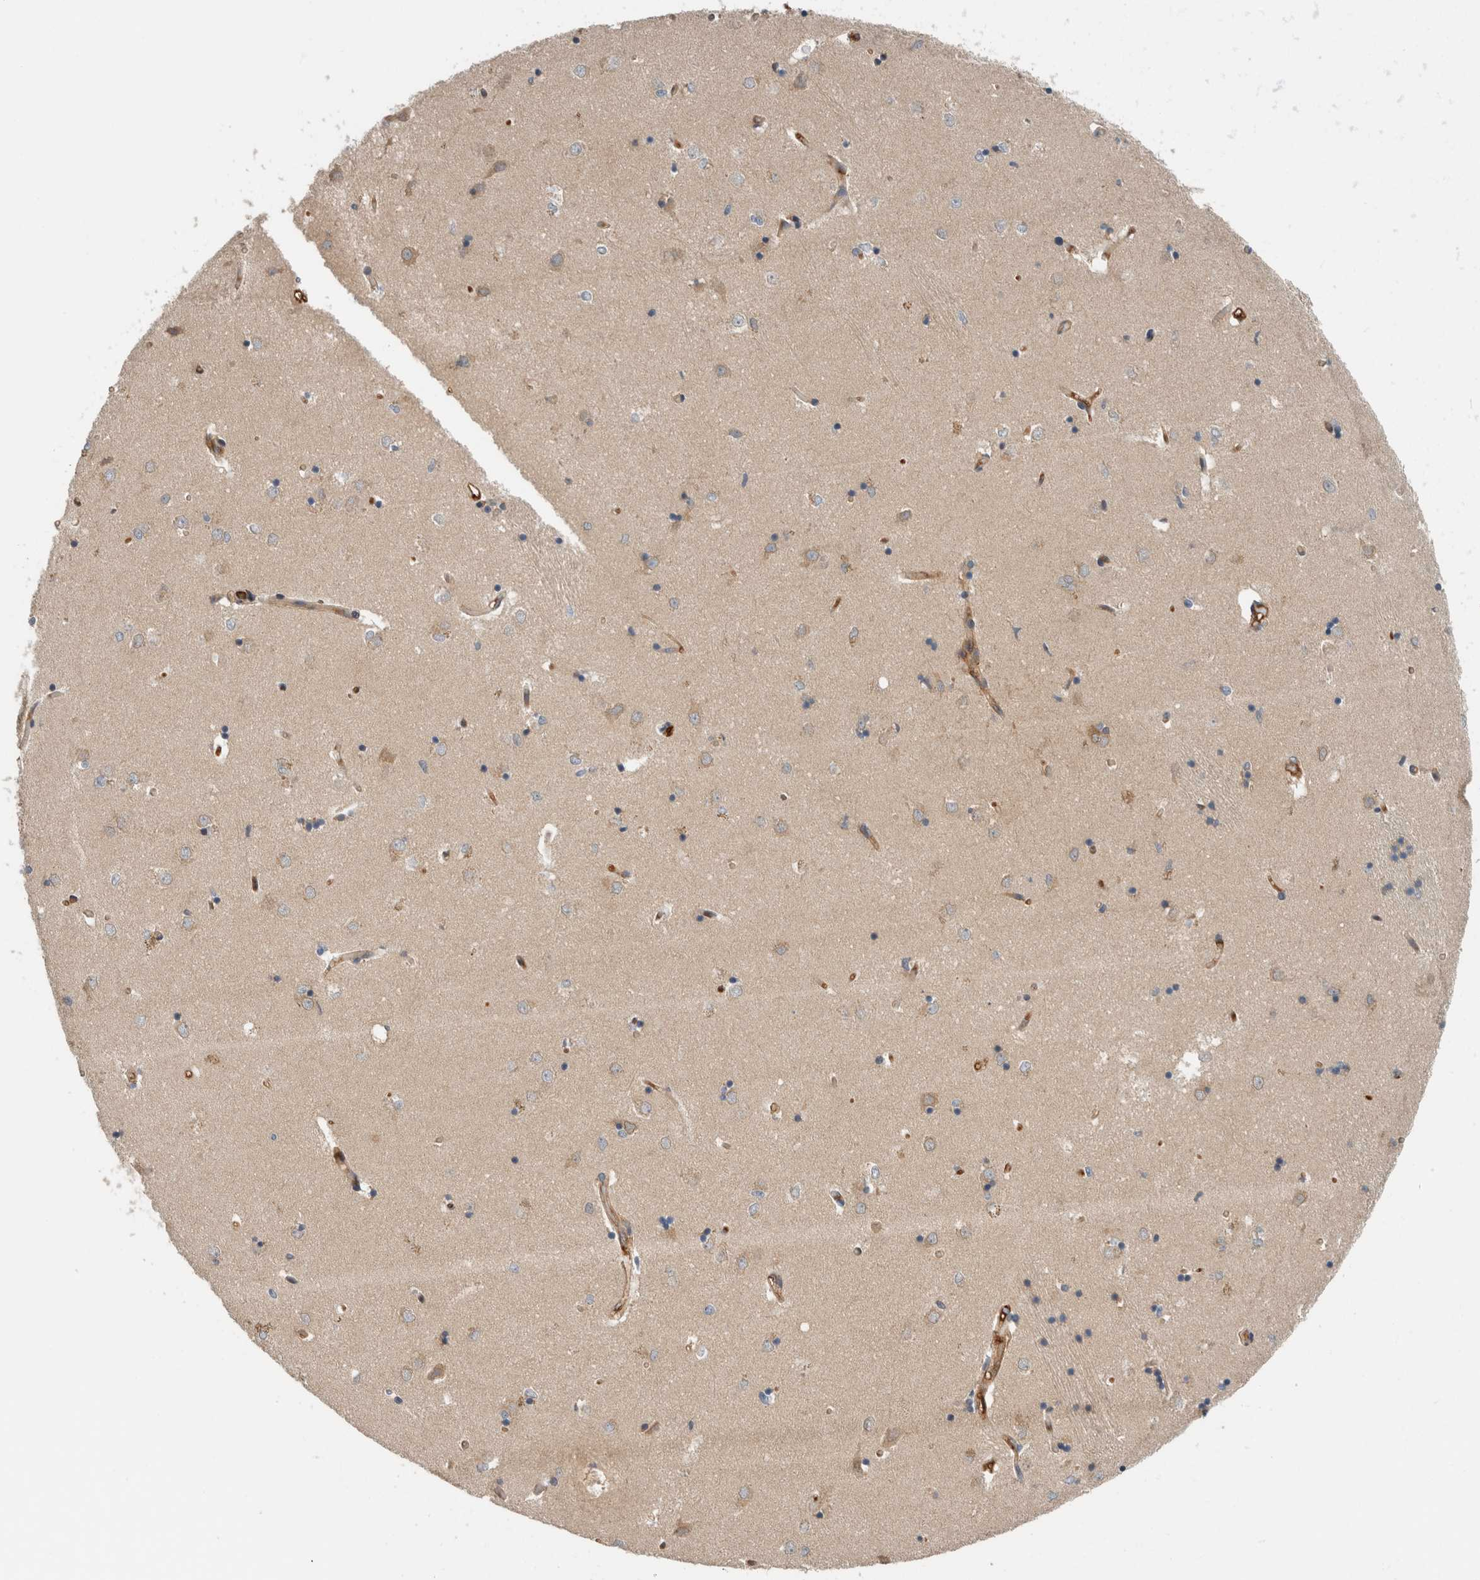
{"staining": {"intensity": "negative", "quantity": "none", "location": "none"}, "tissue": "caudate", "cell_type": "Glial cells", "image_type": "normal", "snomed": [{"axis": "morphology", "description": "Normal tissue, NOS"}, {"axis": "topography", "description": "Lateral ventricle wall"}], "caption": "A high-resolution image shows immunohistochemistry (IHC) staining of unremarkable caudate, which exhibits no significant expression in glial cells.", "gene": "PFDN4", "patient": {"sex": "male", "age": 45}}